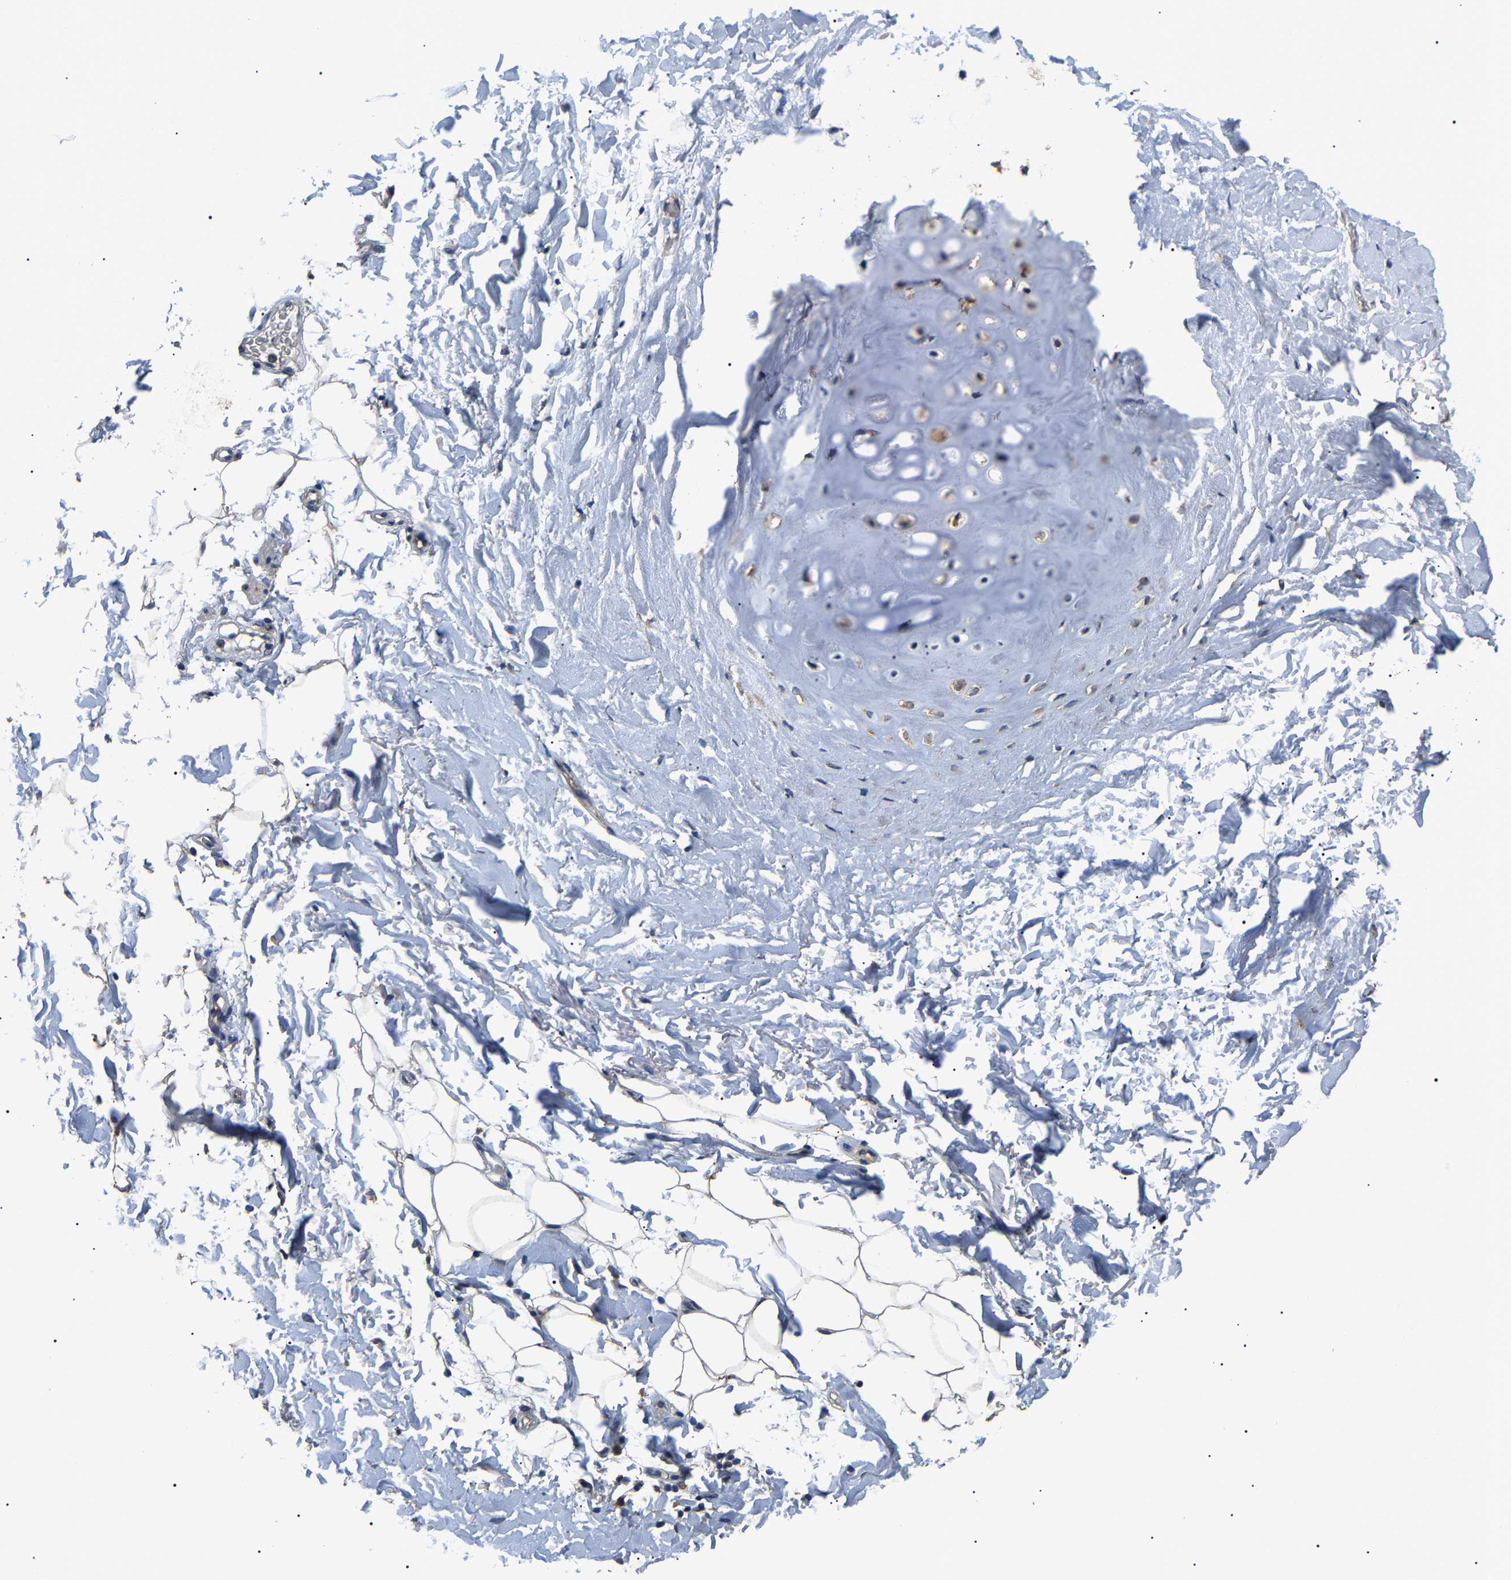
{"staining": {"intensity": "weak", "quantity": ">75%", "location": "cytoplasmic/membranous"}, "tissue": "adipose tissue", "cell_type": "Adipocytes", "image_type": "normal", "snomed": [{"axis": "morphology", "description": "Normal tissue, NOS"}, {"axis": "topography", "description": "Cartilage tissue"}, {"axis": "topography", "description": "Bronchus"}], "caption": "Approximately >75% of adipocytes in benign adipose tissue display weak cytoplasmic/membranous protein staining as visualized by brown immunohistochemical staining.", "gene": "PSMD8", "patient": {"sex": "female", "age": 73}}